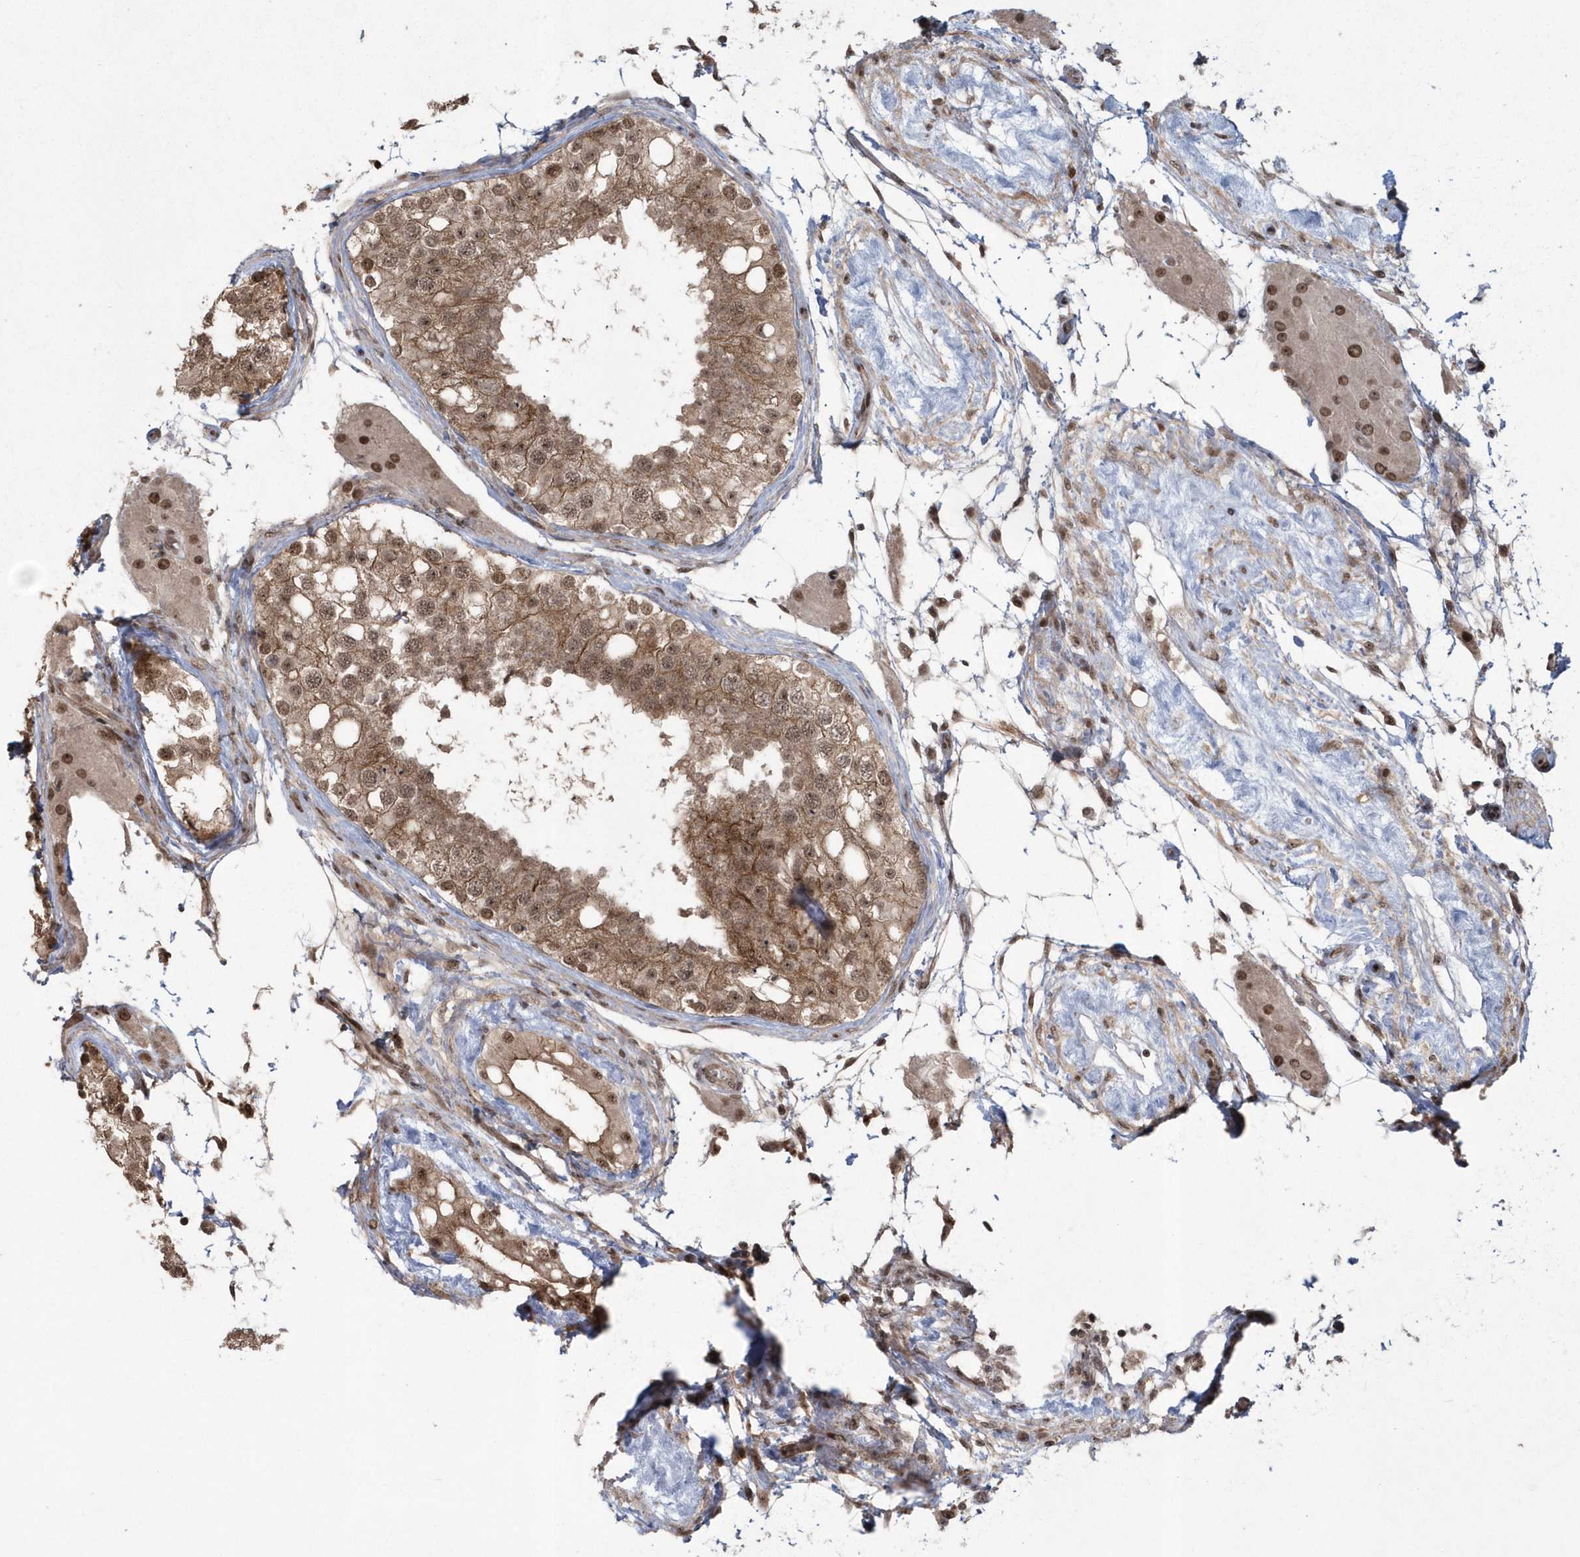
{"staining": {"intensity": "moderate", "quantity": ">75%", "location": "cytoplasmic/membranous,nuclear"}, "tissue": "testis", "cell_type": "Cells in seminiferous ducts", "image_type": "normal", "snomed": [{"axis": "morphology", "description": "Normal tissue, NOS"}, {"axis": "topography", "description": "Testis"}], "caption": "Immunohistochemistry micrograph of unremarkable testis stained for a protein (brown), which demonstrates medium levels of moderate cytoplasmic/membranous,nuclear expression in about >75% of cells in seminiferous ducts.", "gene": "EPB41L4A", "patient": {"sex": "male", "age": 68}}